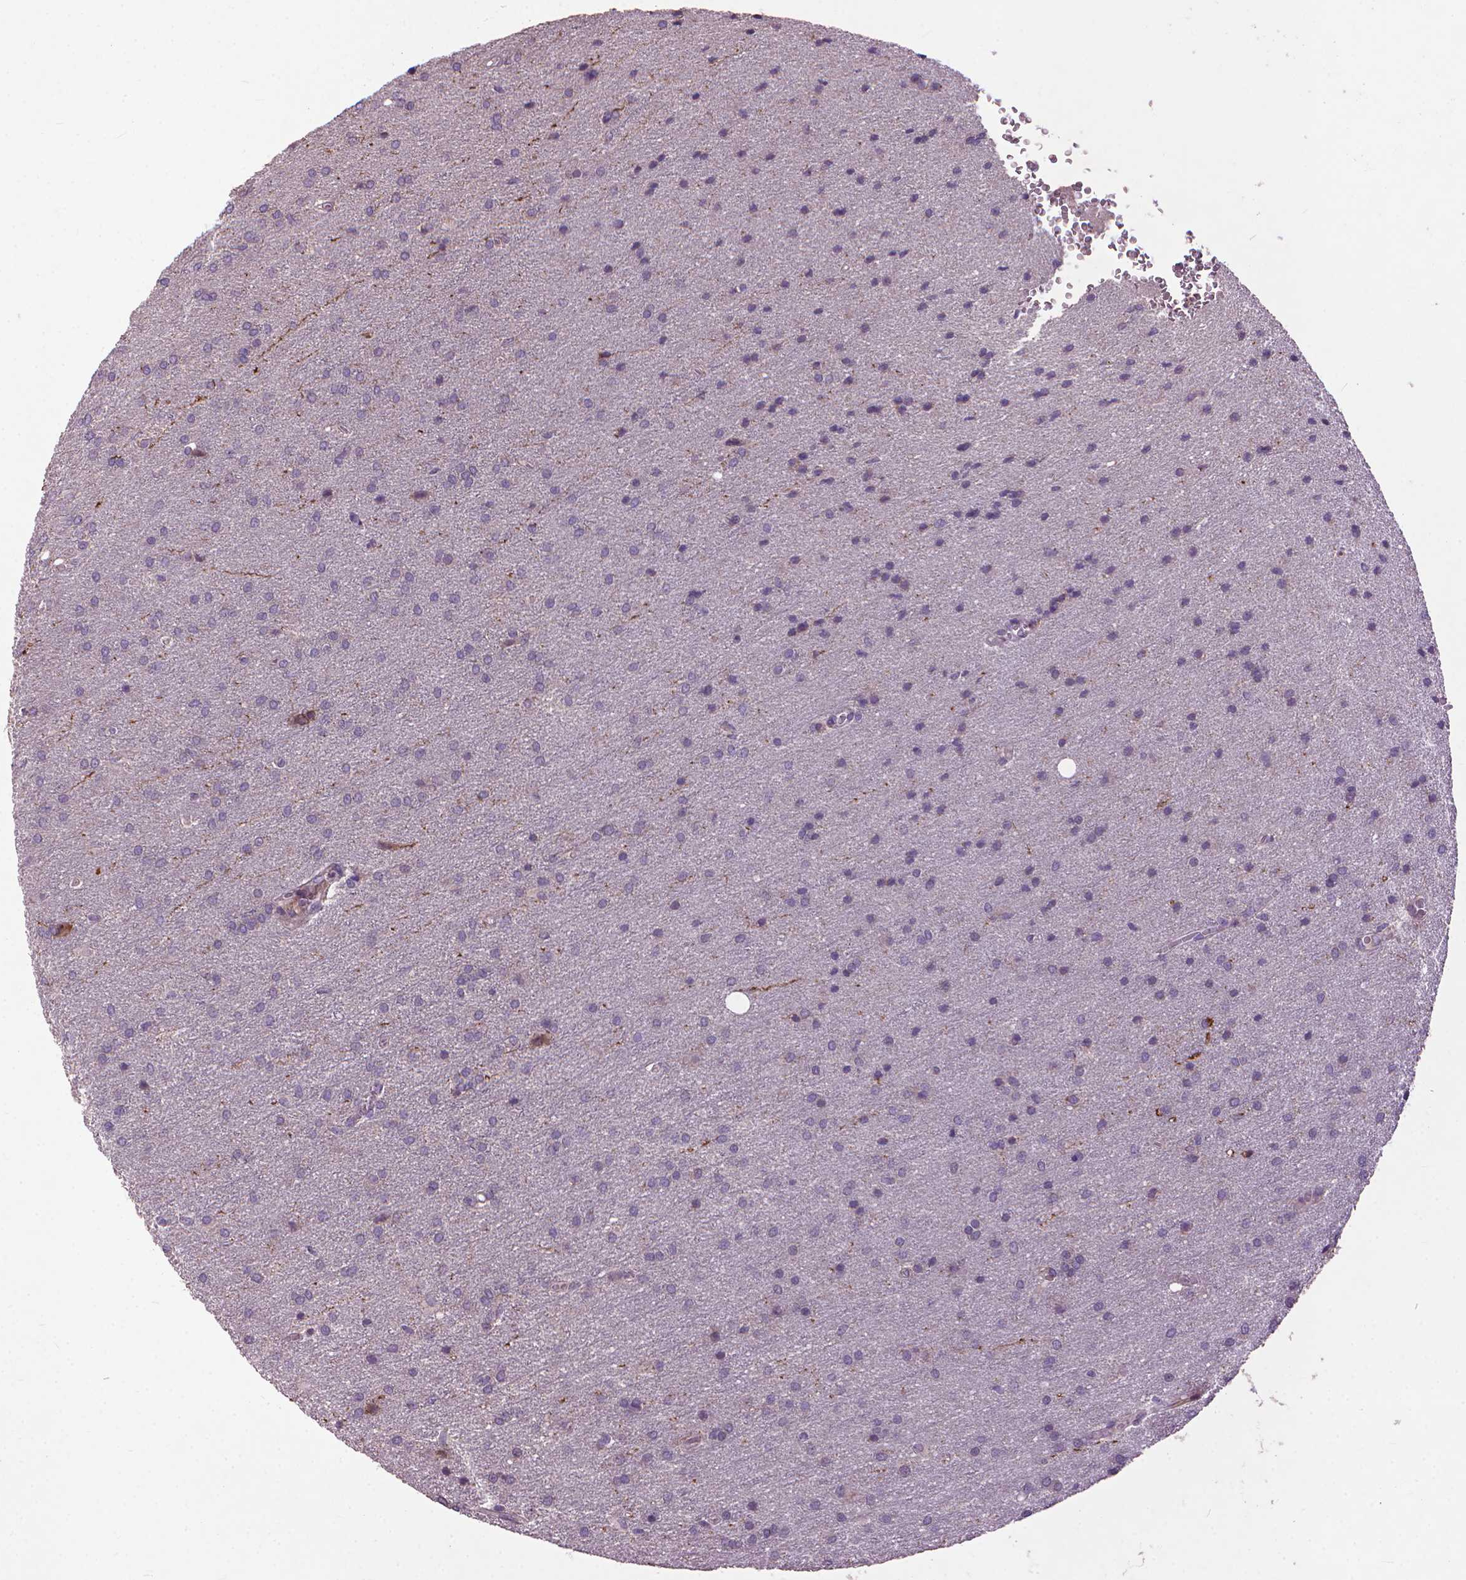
{"staining": {"intensity": "negative", "quantity": "none", "location": "none"}, "tissue": "glioma", "cell_type": "Tumor cells", "image_type": "cancer", "snomed": [{"axis": "morphology", "description": "Glioma, malignant, Low grade"}, {"axis": "topography", "description": "Brain"}], "caption": "Human glioma stained for a protein using immunohistochemistry (IHC) demonstrates no staining in tumor cells.", "gene": "MYH14", "patient": {"sex": "female", "age": 32}}